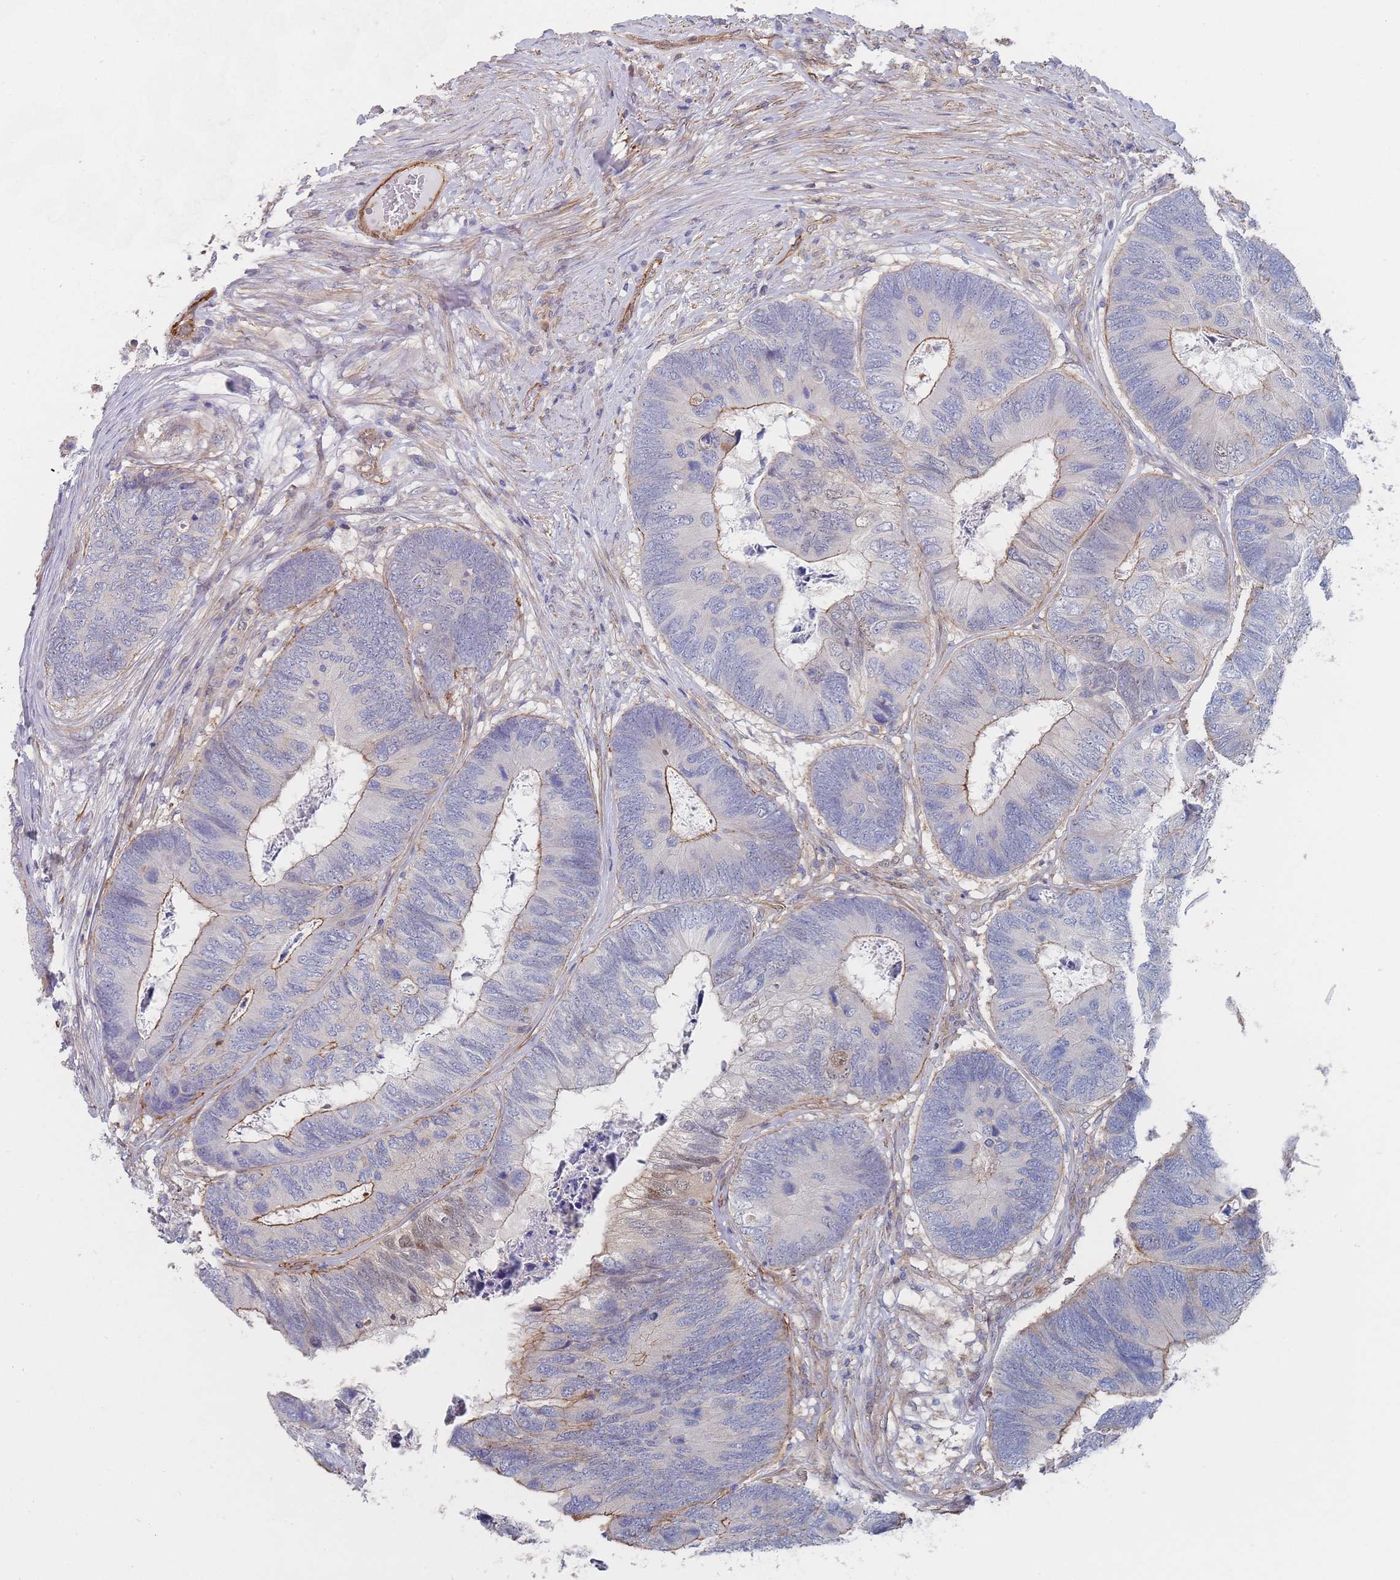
{"staining": {"intensity": "moderate", "quantity": "<25%", "location": "cytoplasmic/membranous"}, "tissue": "colorectal cancer", "cell_type": "Tumor cells", "image_type": "cancer", "snomed": [{"axis": "morphology", "description": "Adenocarcinoma, NOS"}, {"axis": "topography", "description": "Colon"}], "caption": "IHC of human adenocarcinoma (colorectal) shows low levels of moderate cytoplasmic/membranous expression in about <25% of tumor cells.", "gene": "G6PC1", "patient": {"sex": "female", "age": 67}}